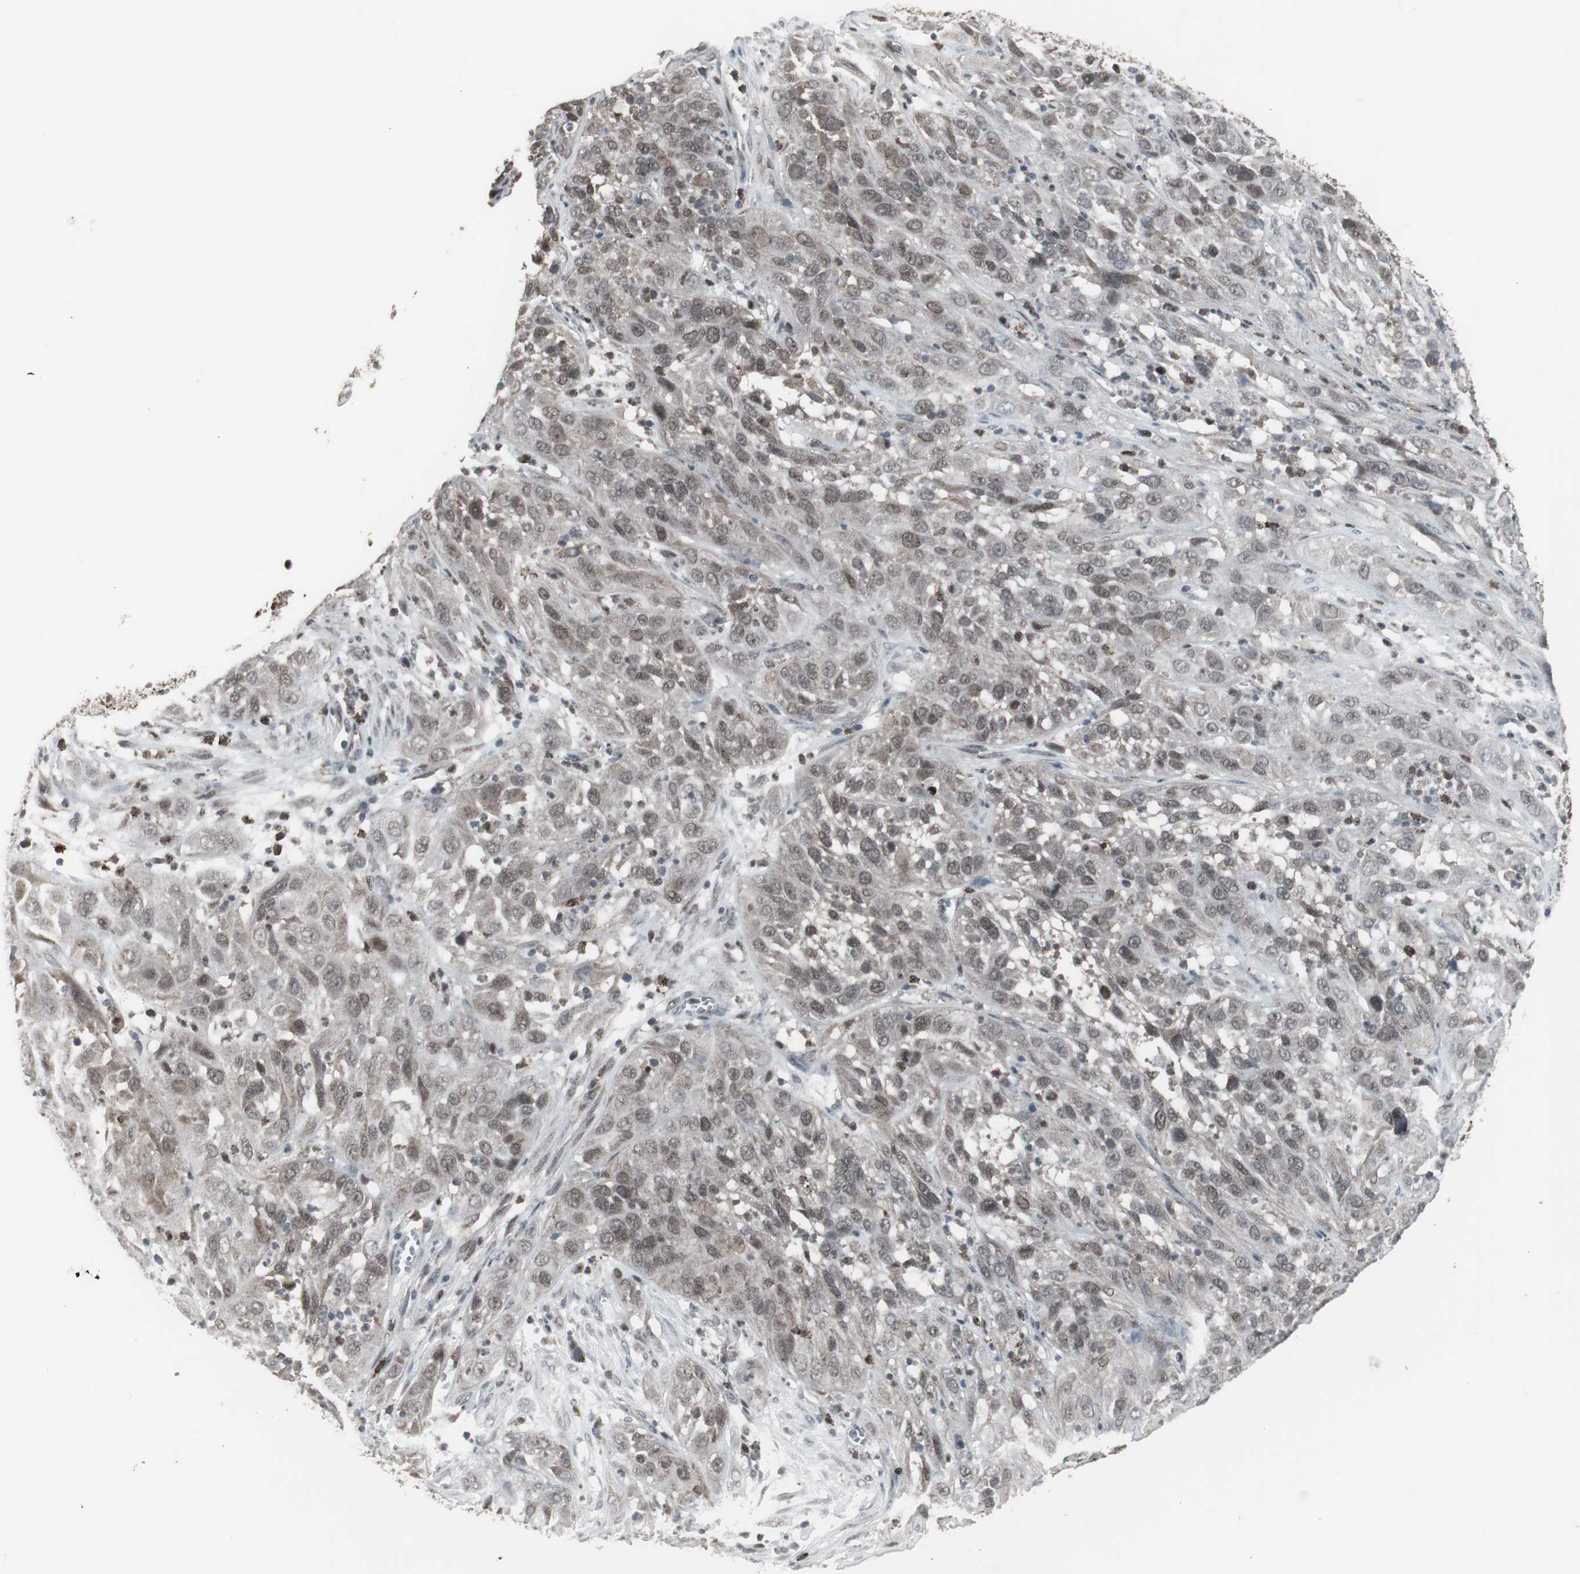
{"staining": {"intensity": "weak", "quantity": ">75%", "location": "nuclear"}, "tissue": "cervical cancer", "cell_type": "Tumor cells", "image_type": "cancer", "snomed": [{"axis": "morphology", "description": "Squamous cell carcinoma, NOS"}, {"axis": "topography", "description": "Cervix"}], "caption": "Immunohistochemical staining of squamous cell carcinoma (cervical) reveals low levels of weak nuclear expression in about >75% of tumor cells. Using DAB (3,3'-diaminobenzidine) (brown) and hematoxylin (blue) stains, captured at high magnification using brightfield microscopy.", "gene": "RXRA", "patient": {"sex": "female", "age": 32}}